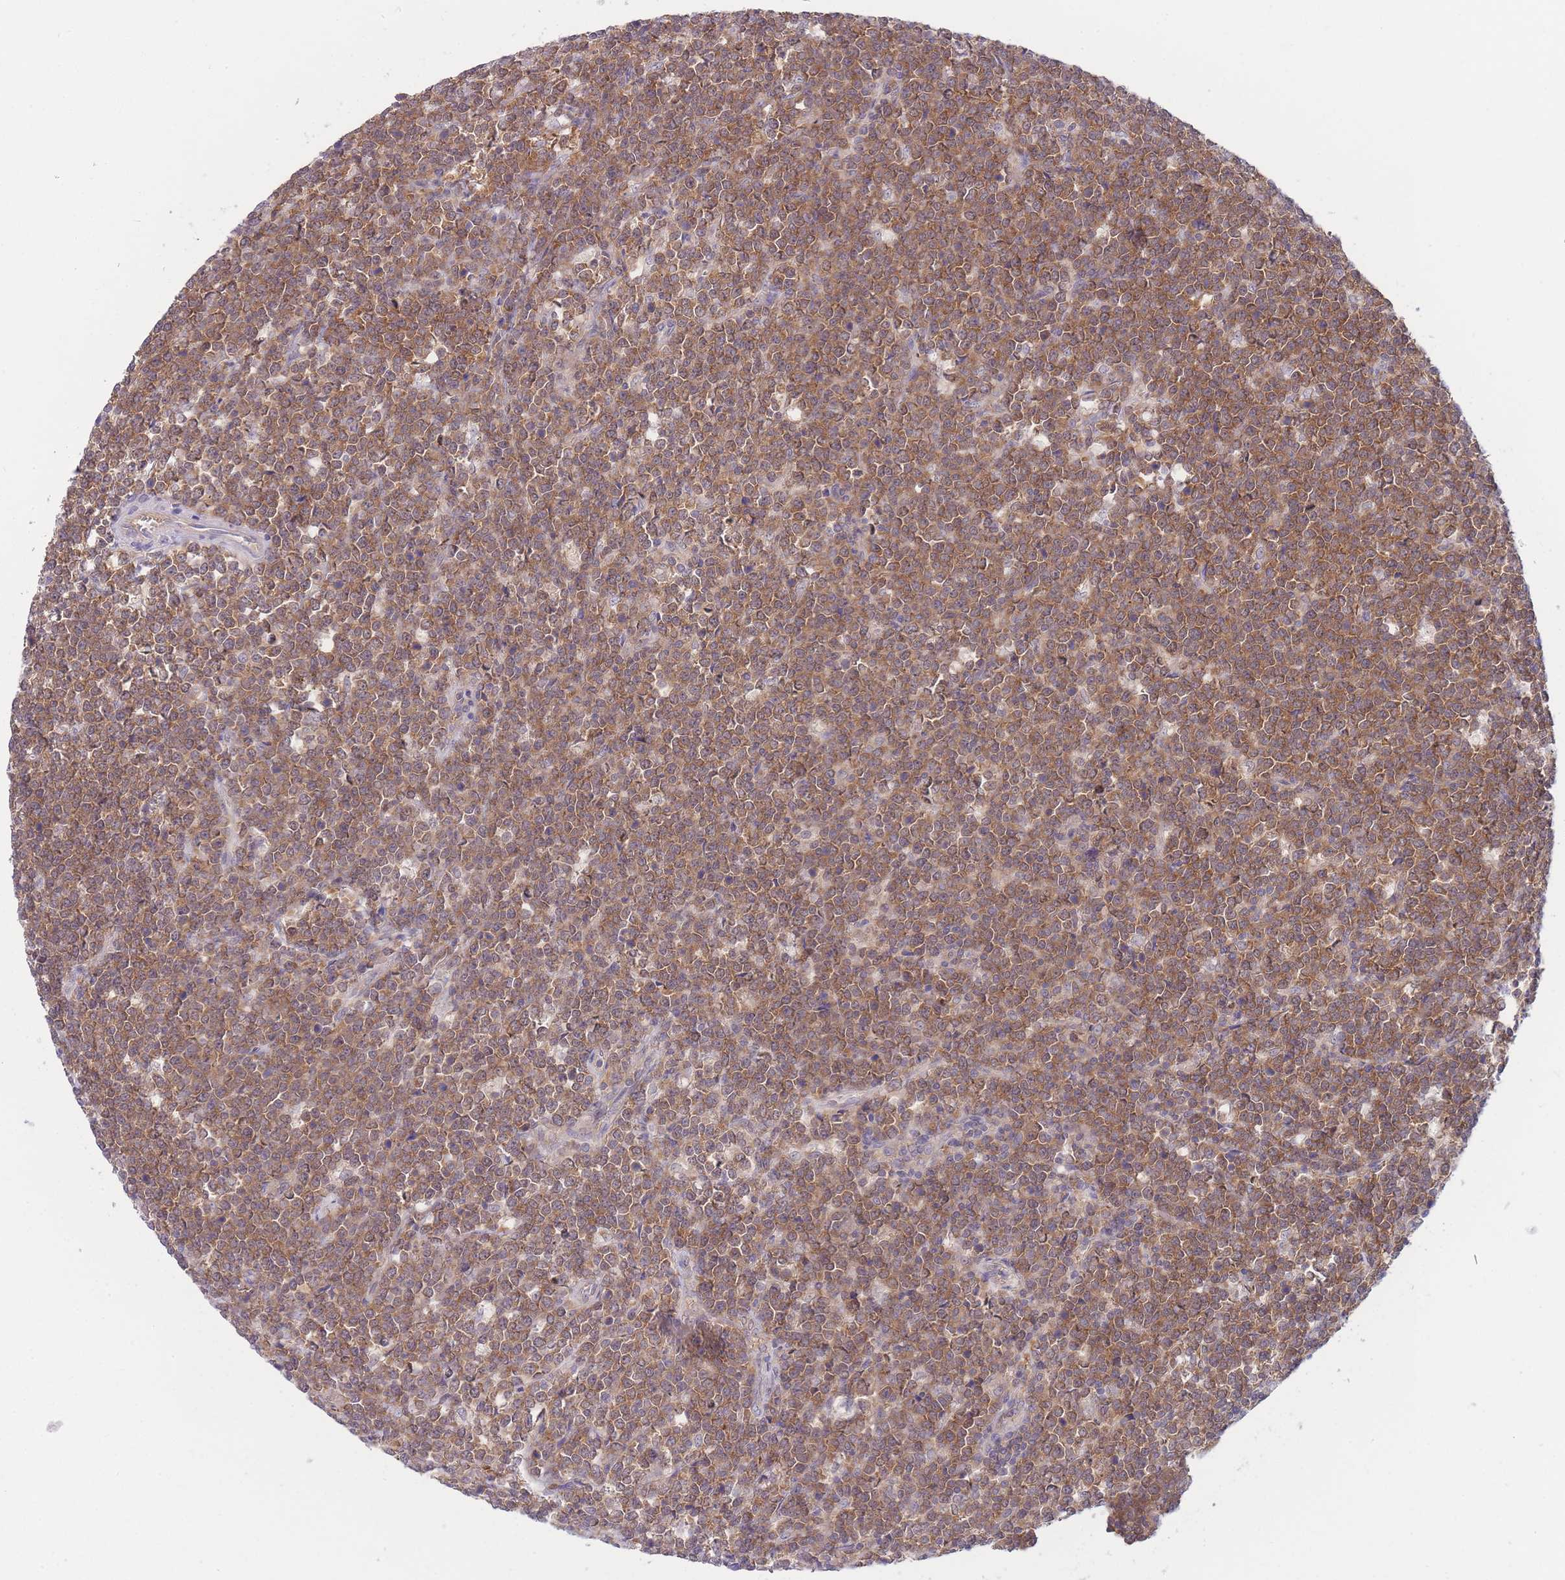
{"staining": {"intensity": "moderate", "quantity": ">75%", "location": "cytoplasmic/membranous"}, "tissue": "lymphoma", "cell_type": "Tumor cells", "image_type": "cancer", "snomed": [{"axis": "morphology", "description": "Malignant lymphoma, non-Hodgkin's type, High grade"}, {"axis": "topography", "description": "Small intestine"}], "caption": "This is a micrograph of immunohistochemistry staining of malignant lymphoma, non-Hodgkin's type (high-grade), which shows moderate staining in the cytoplasmic/membranous of tumor cells.", "gene": "PFDN6", "patient": {"sex": "male", "age": 8}}